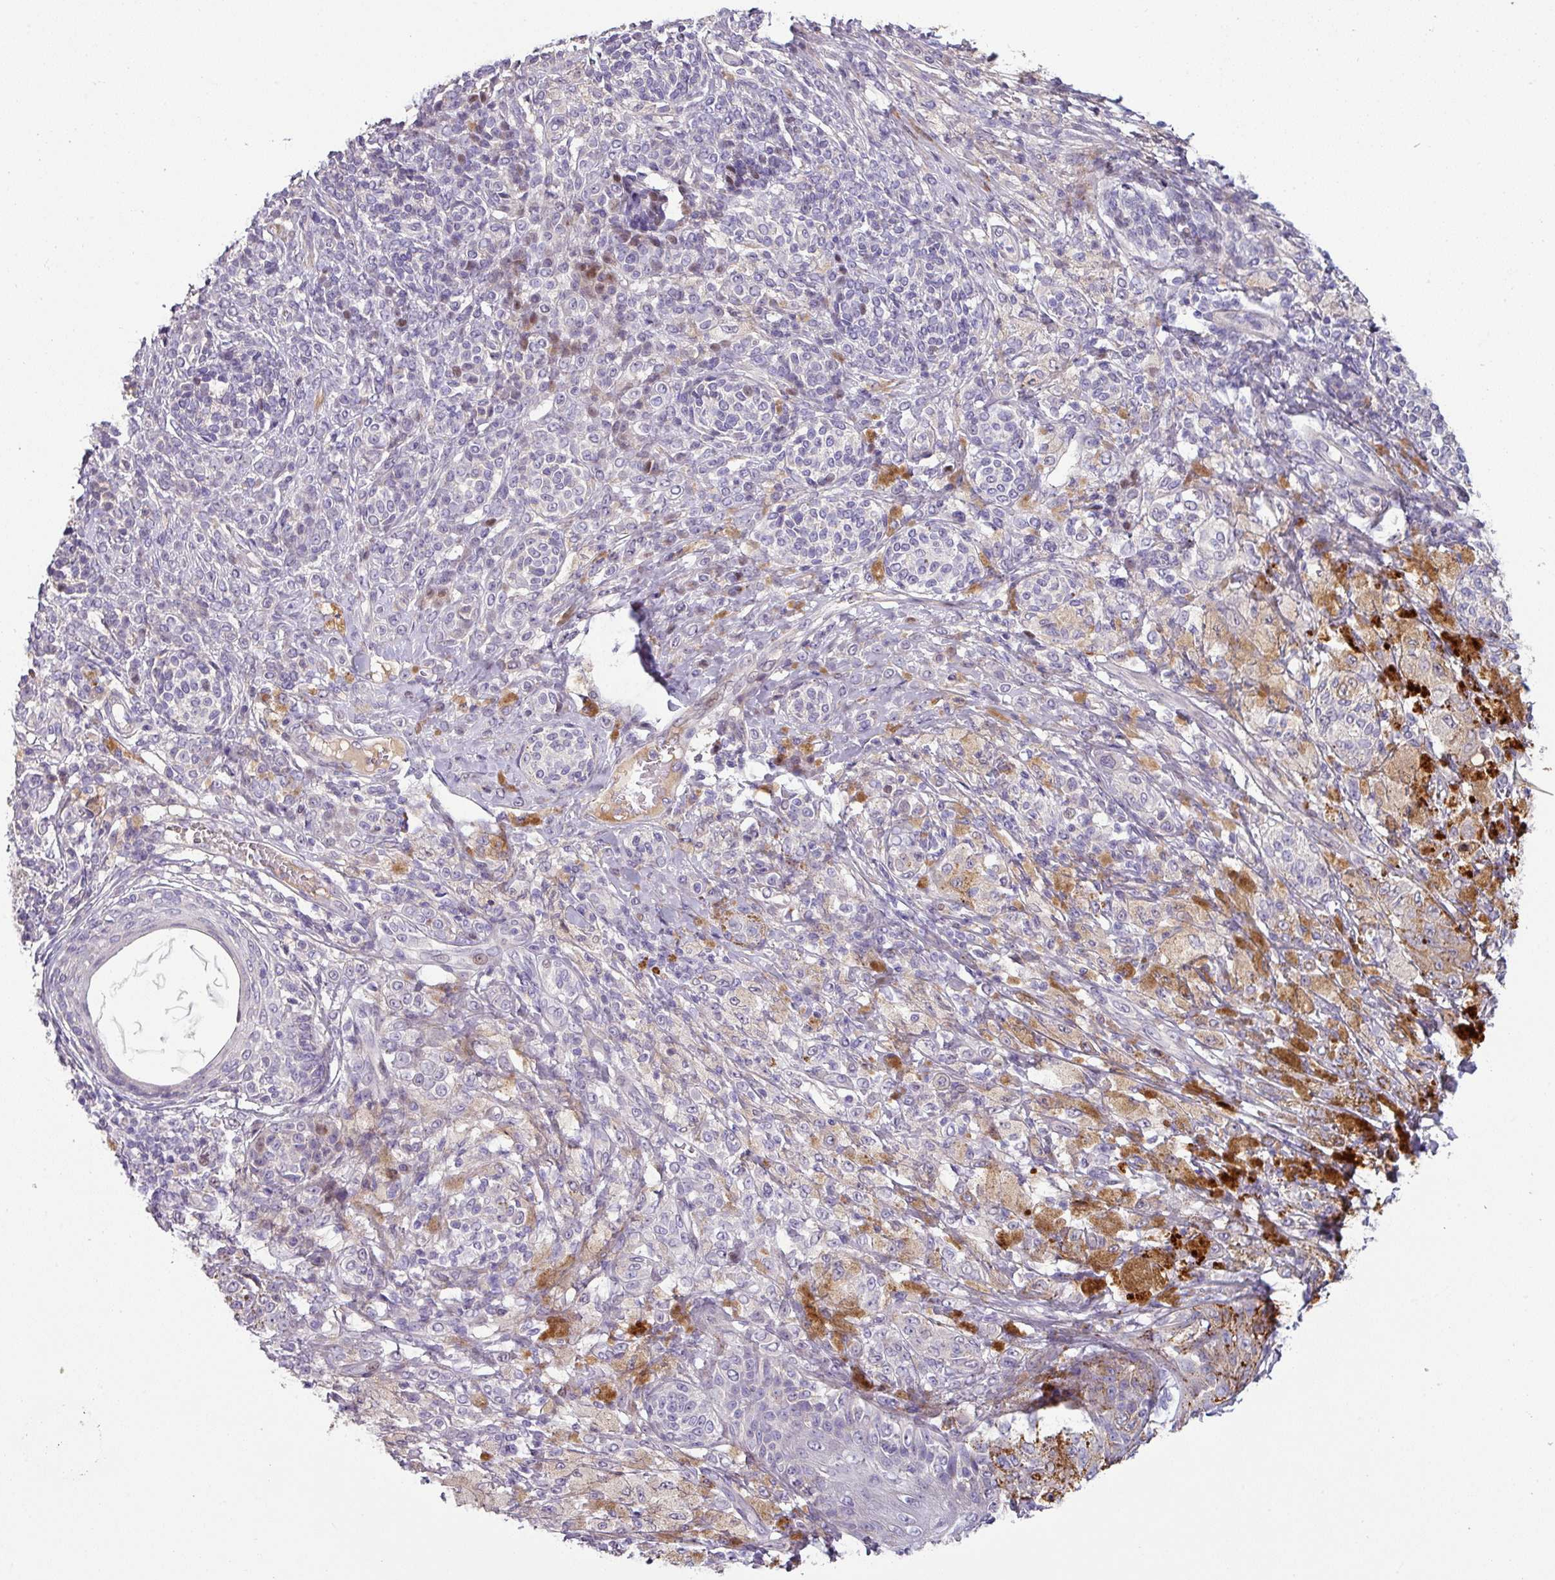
{"staining": {"intensity": "moderate", "quantity": "<25%", "location": "cytoplasmic/membranous"}, "tissue": "melanoma", "cell_type": "Tumor cells", "image_type": "cancer", "snomed": [{"axis": "morphology", "description": "Malignant melanoma, NOS"}, {"axis": "topography", "description": "Skin"}], "caption": "A brown stain highlights moderate cytoplasmic/membranous expression of a protein in malignant melanoma tumor cells.", "gene": "KLHL3", "patient": {"sex": "male", "age": 42}}